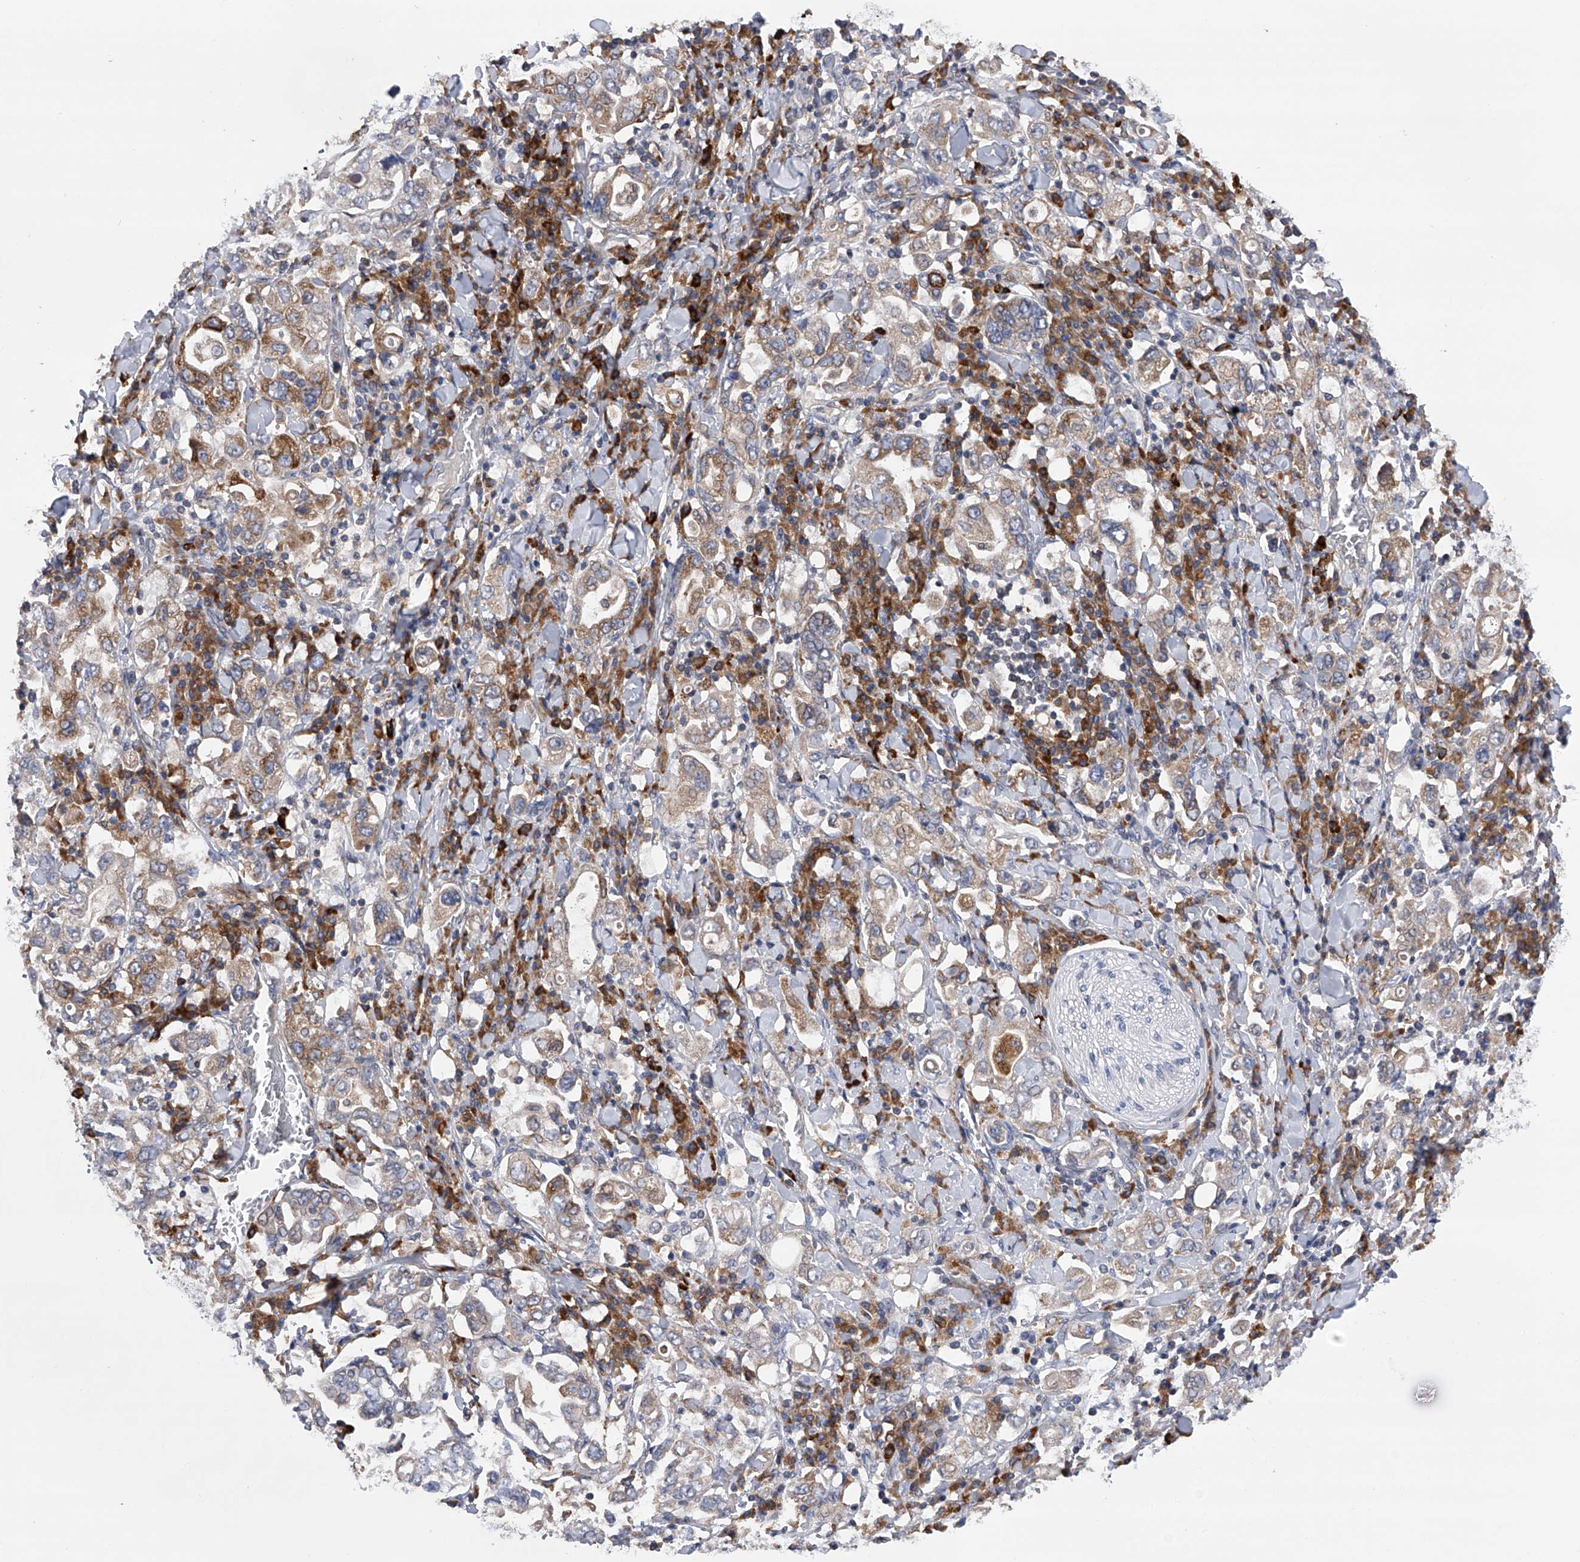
{"staining": {"intensity": "moderate", "quantity": "25%-75%", "location": "cytoplasmic/membranous"}, "tissue": "stomach cancer", "cell_type": "Tumor cells", "image_type": "cancer", "snomed": [{"axis": "morphology", "description": "Adenocarcinoma, NOS"}, {"axis": "topography", "description": "Stomach, upper"}], "caption": "Protein analysis of stomach cancer tissue exhibits moderate cytoplasmic/membranous staining in about 25%-75% of tumor cells.", "gene": "SPOCK1", "patient": {"sex": "male", "age": 62}}